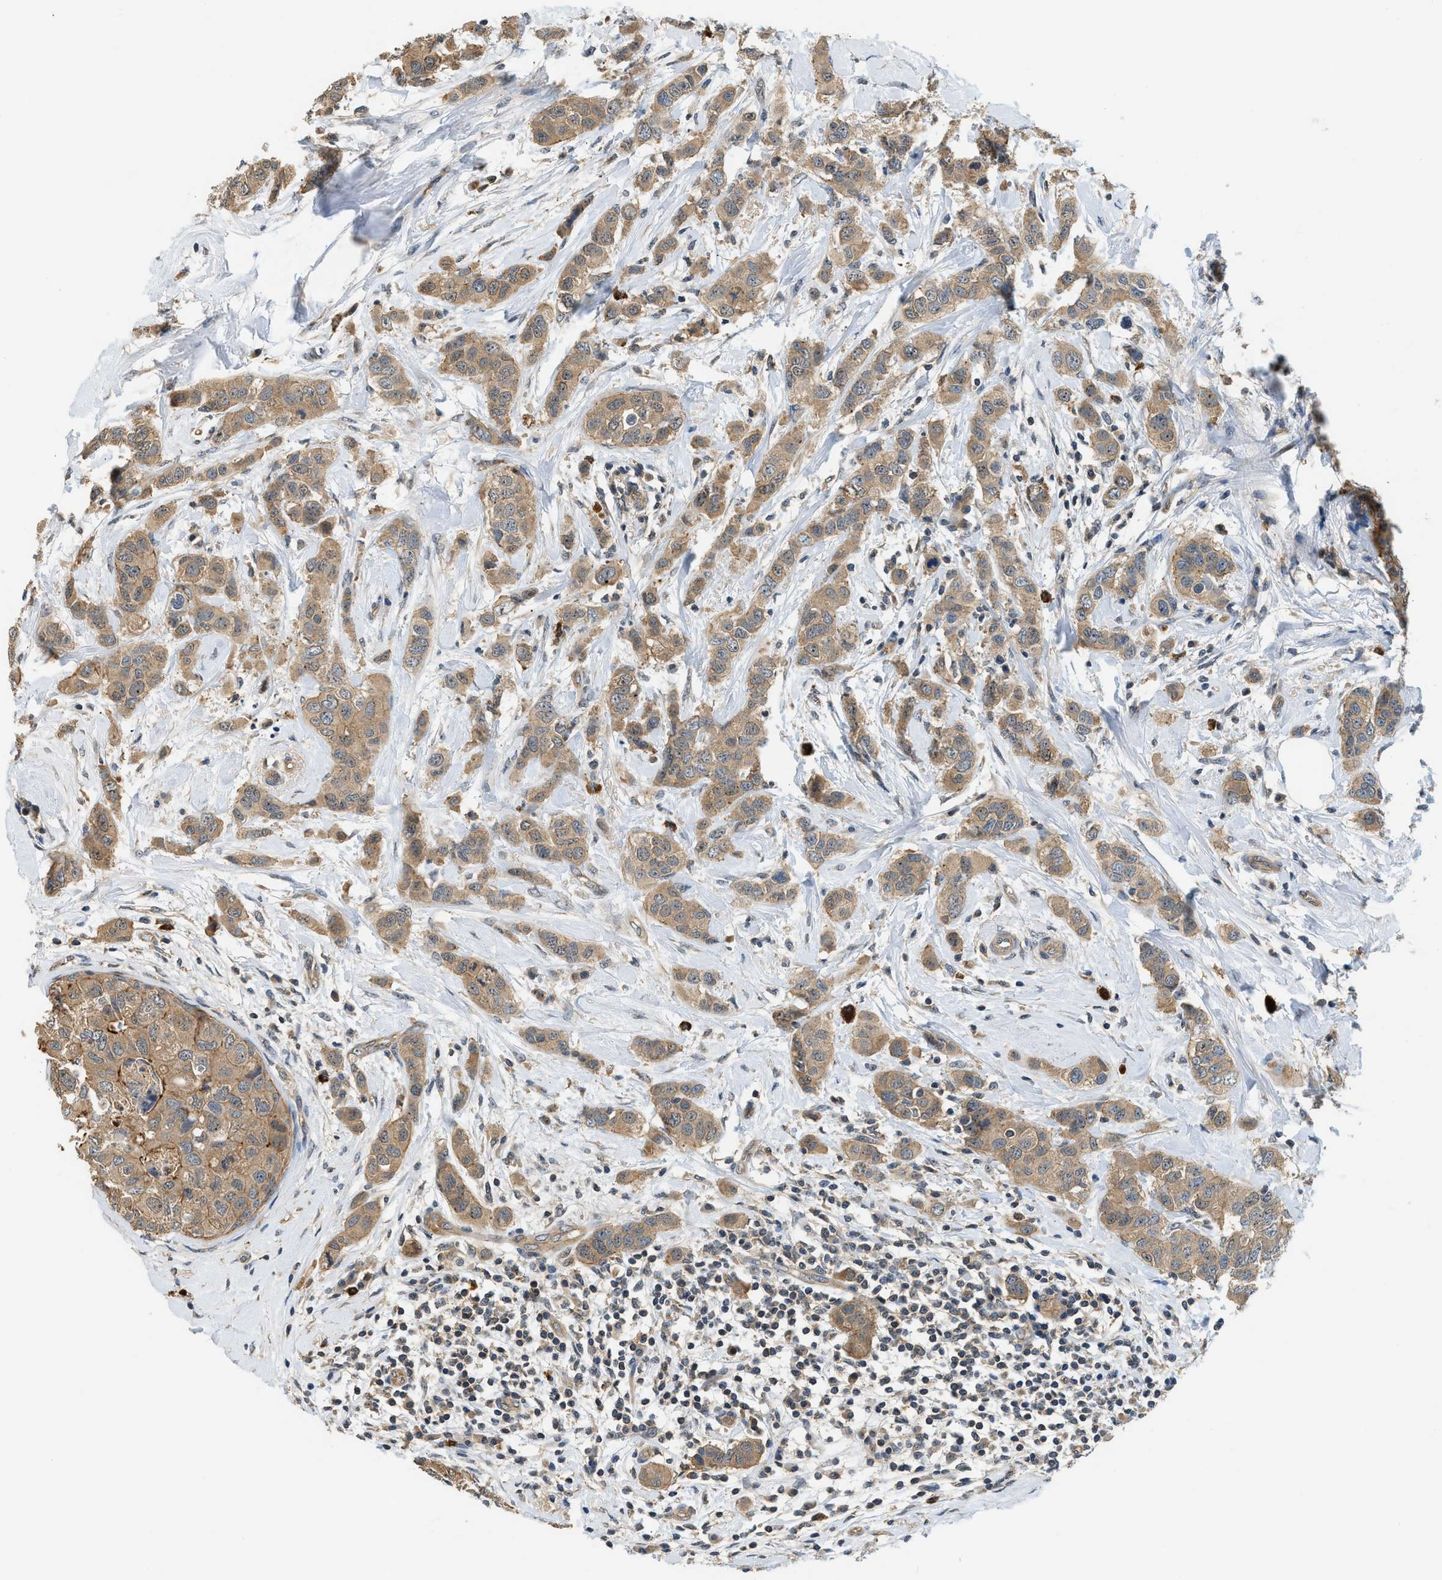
{"staining": {"intensity": "moderate", "quantity": ">75%", "location": "cytoplasmic/membranous"}, "tissue": "breast cancer", "cell_type": "Tumor cells", "image_type": "cancer", "snomed": [{"axis": "morphology", "description": "Duct carcinoma"}, {"axis": "topography", "description": "Breast"}], "caption": "Breast intraductal carcinoma tissue reveals moderate cytoplasmic/membranous expression in about >75% of tumor cells", "gene": "CBLB", "patient": {"sex": "female", "age": 37}}